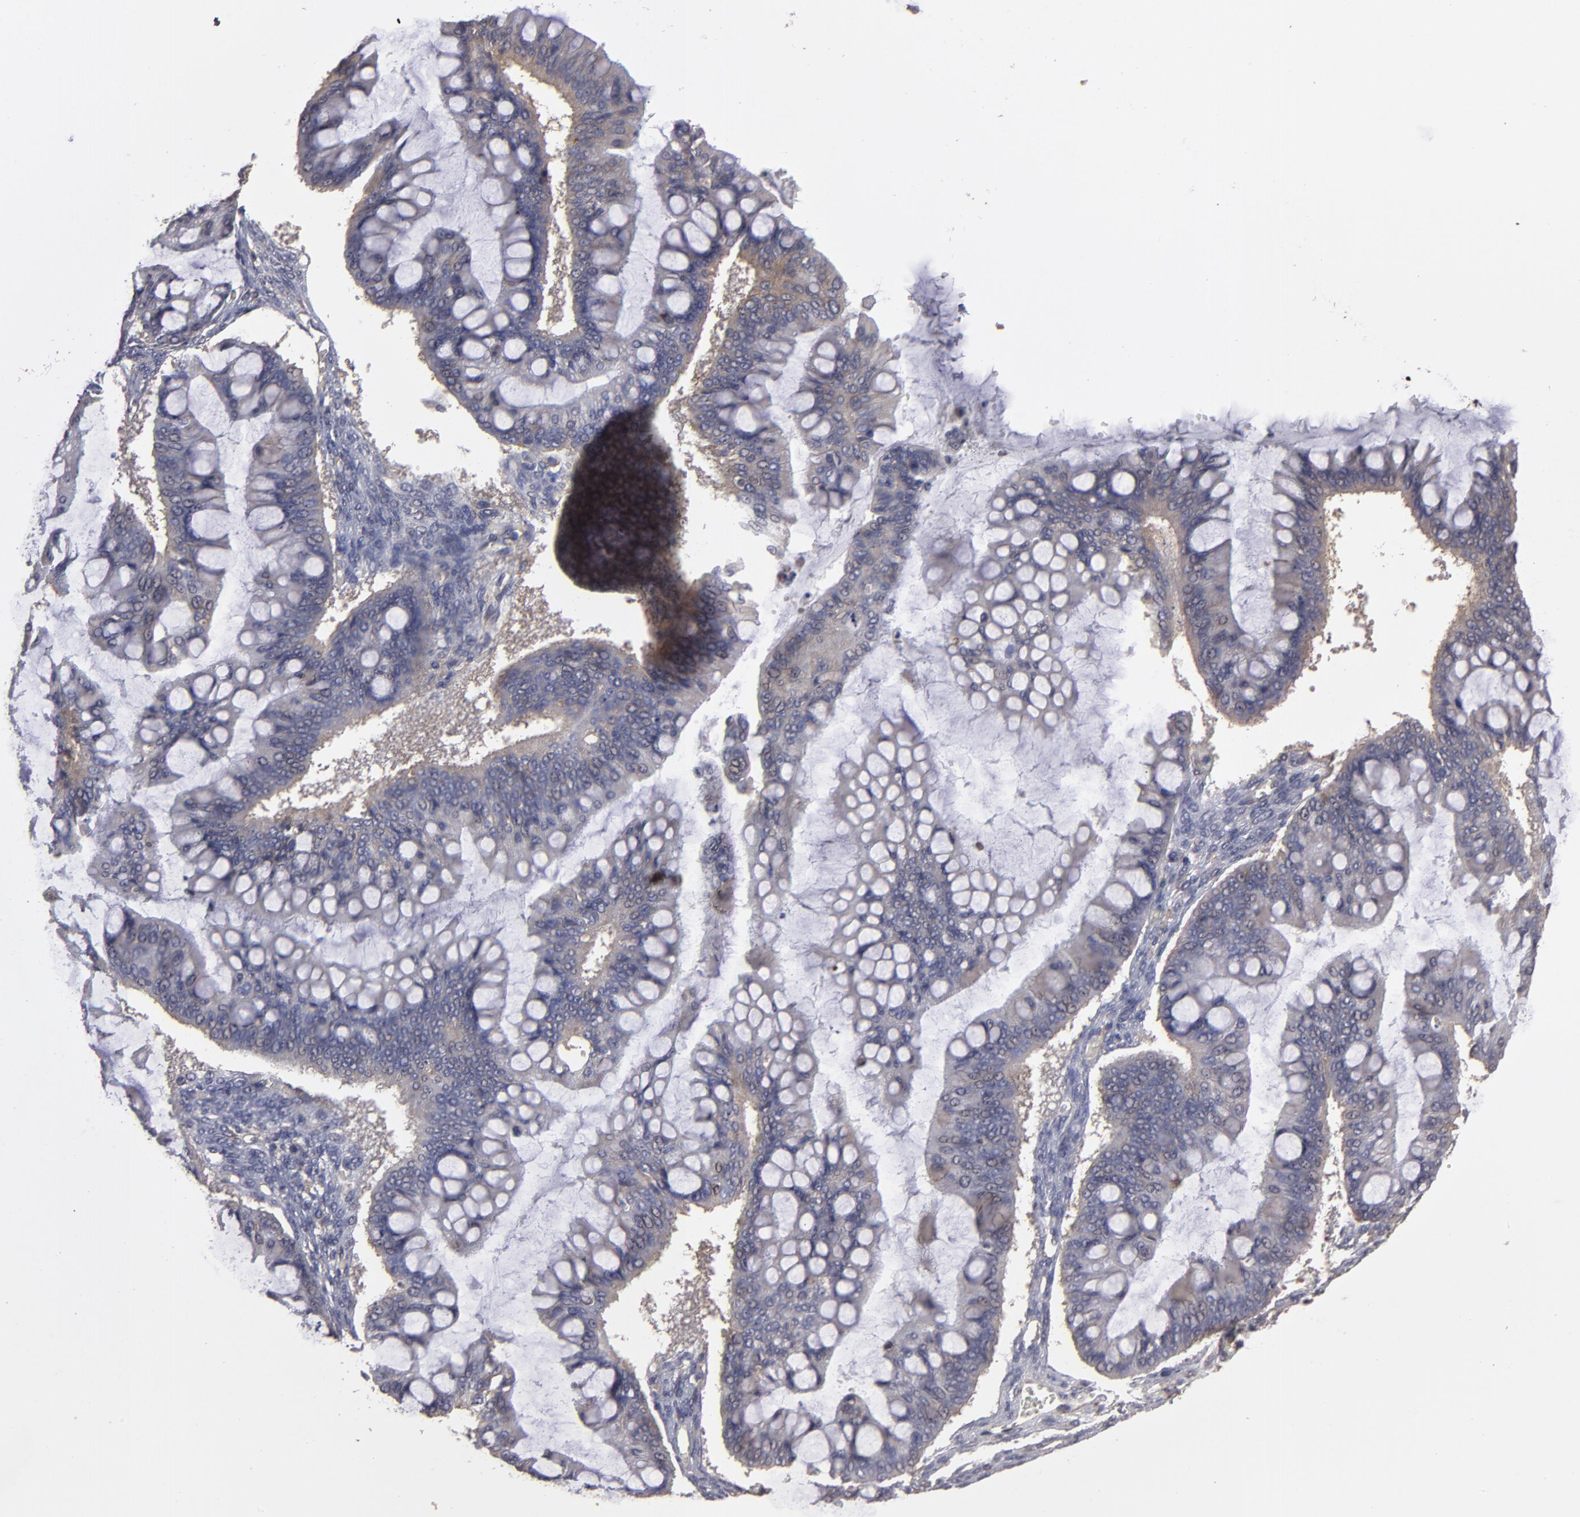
{"staining": {"intensity": "weak", "quantity": "<25%", "location": "cytoplasmic/membranous"}, "tissue": "ovarian cancer", "cell_type": "Tumor cells", "image_type": "cancer", "snomed": [{"axis": "morphology", "description": "Cystadenocarcinoma, mucinous, NOS"}, {"axis": "topography", "description": "Ovary"}], "caption": "IHC photomicrograph of neoplastic tissue: human ovarian cancer stained with DAB exhibits no significant protein expression in tumor cells.", "gene": "ITGB5", "patient": {"sex": "female", "age": 73}}